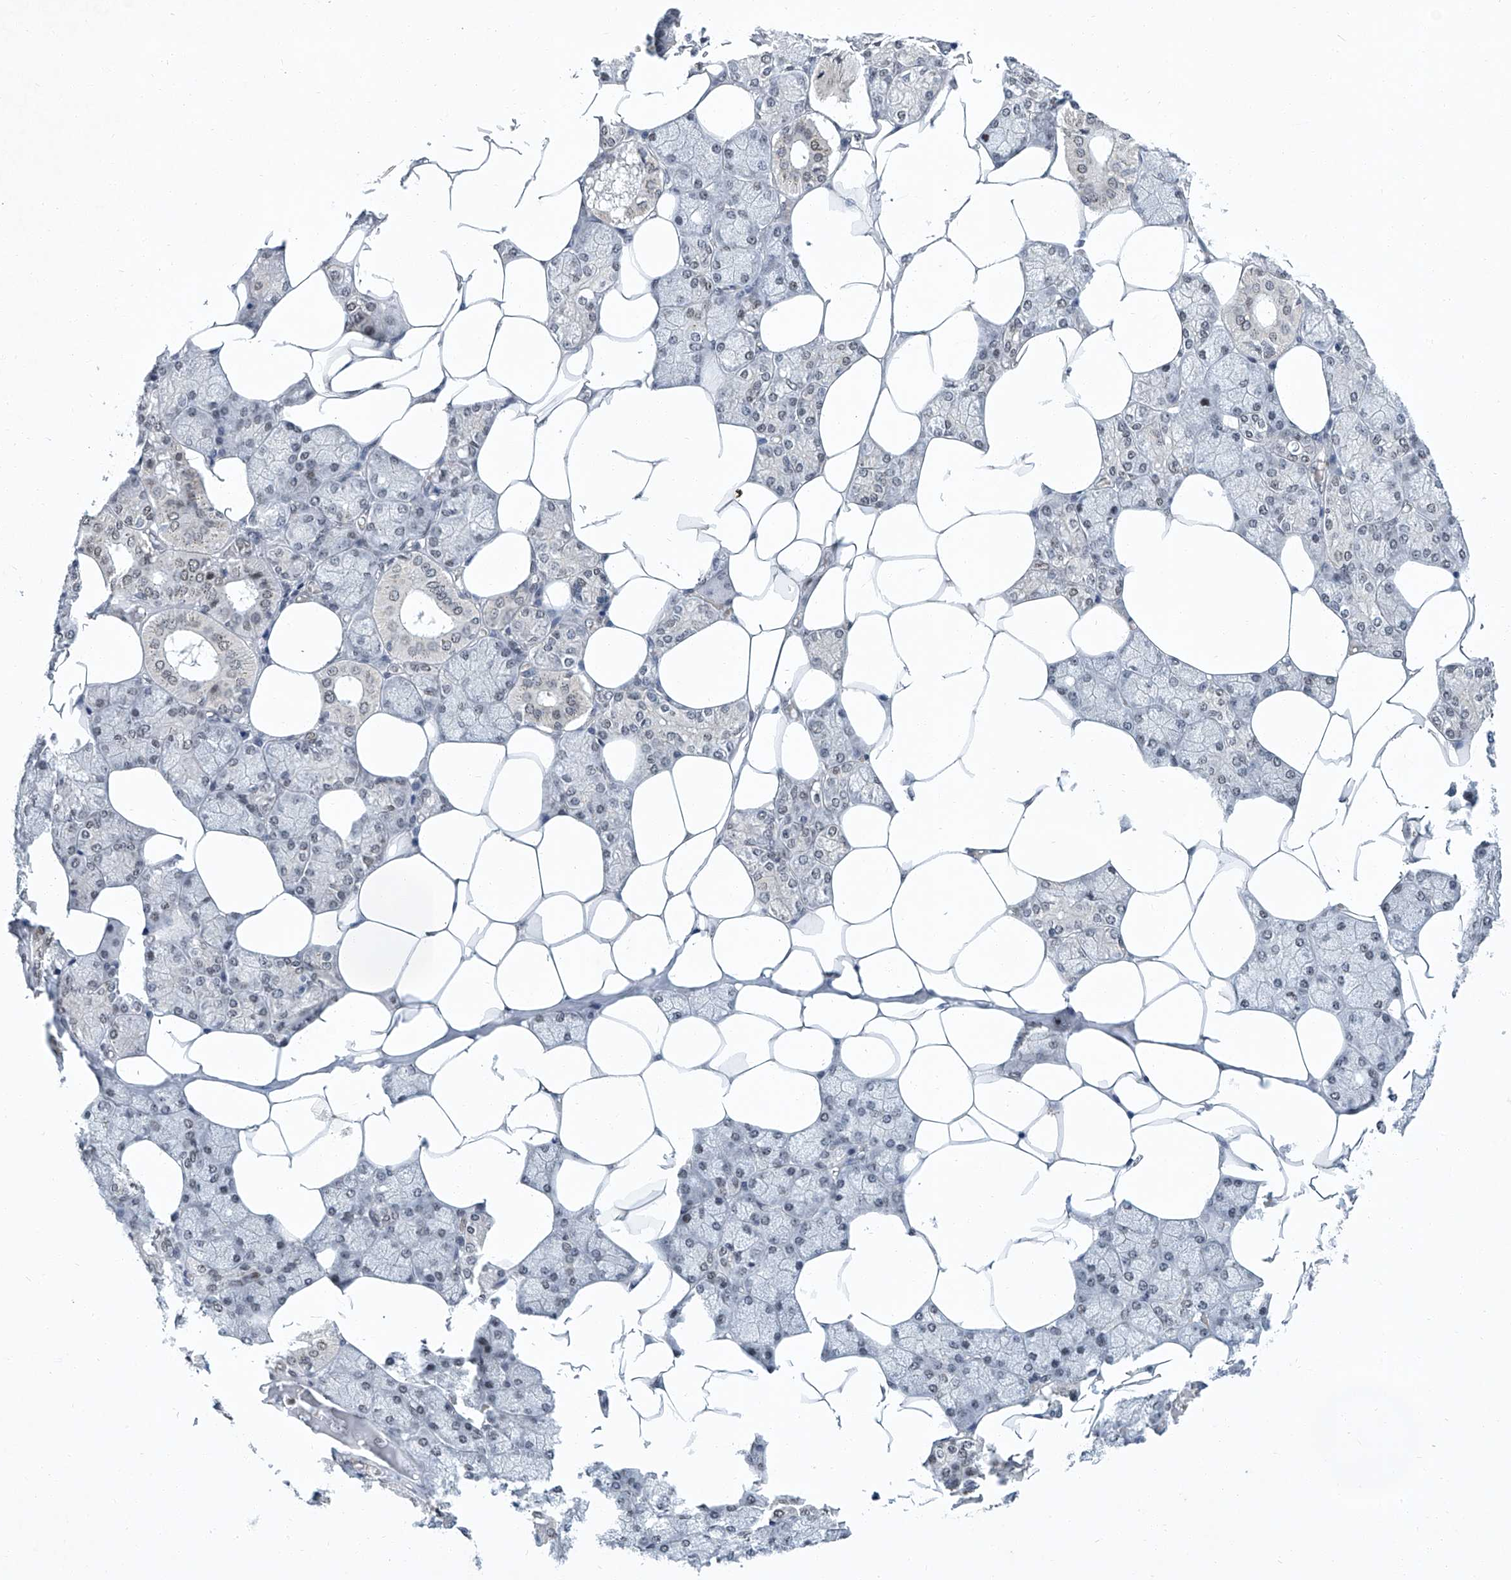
{"staining": {"intensity": "moderate", "quantity": "25%-75%", "location": "nuclear"}, "tissue": "salivary gland", "cell_type": "Glandular cells", "image_type": "normal", "snomed": [{"axis": "morphology", "description": "Normal tissue, NOS"}, {"axis": "topography", "description": "Salivary gland"}], "caption": "A brown stain highlights moderate nuclear staining of a protein in glandular cells of benign human salivary gland. Using DAB (3,3'-diaminobenzidine) (brown) and hematoxylin (blue) stains, captured at high magnification using brightfield microscopy.", "gene": "TFDP1", "patient": {"sex": "male", "age": 62}}